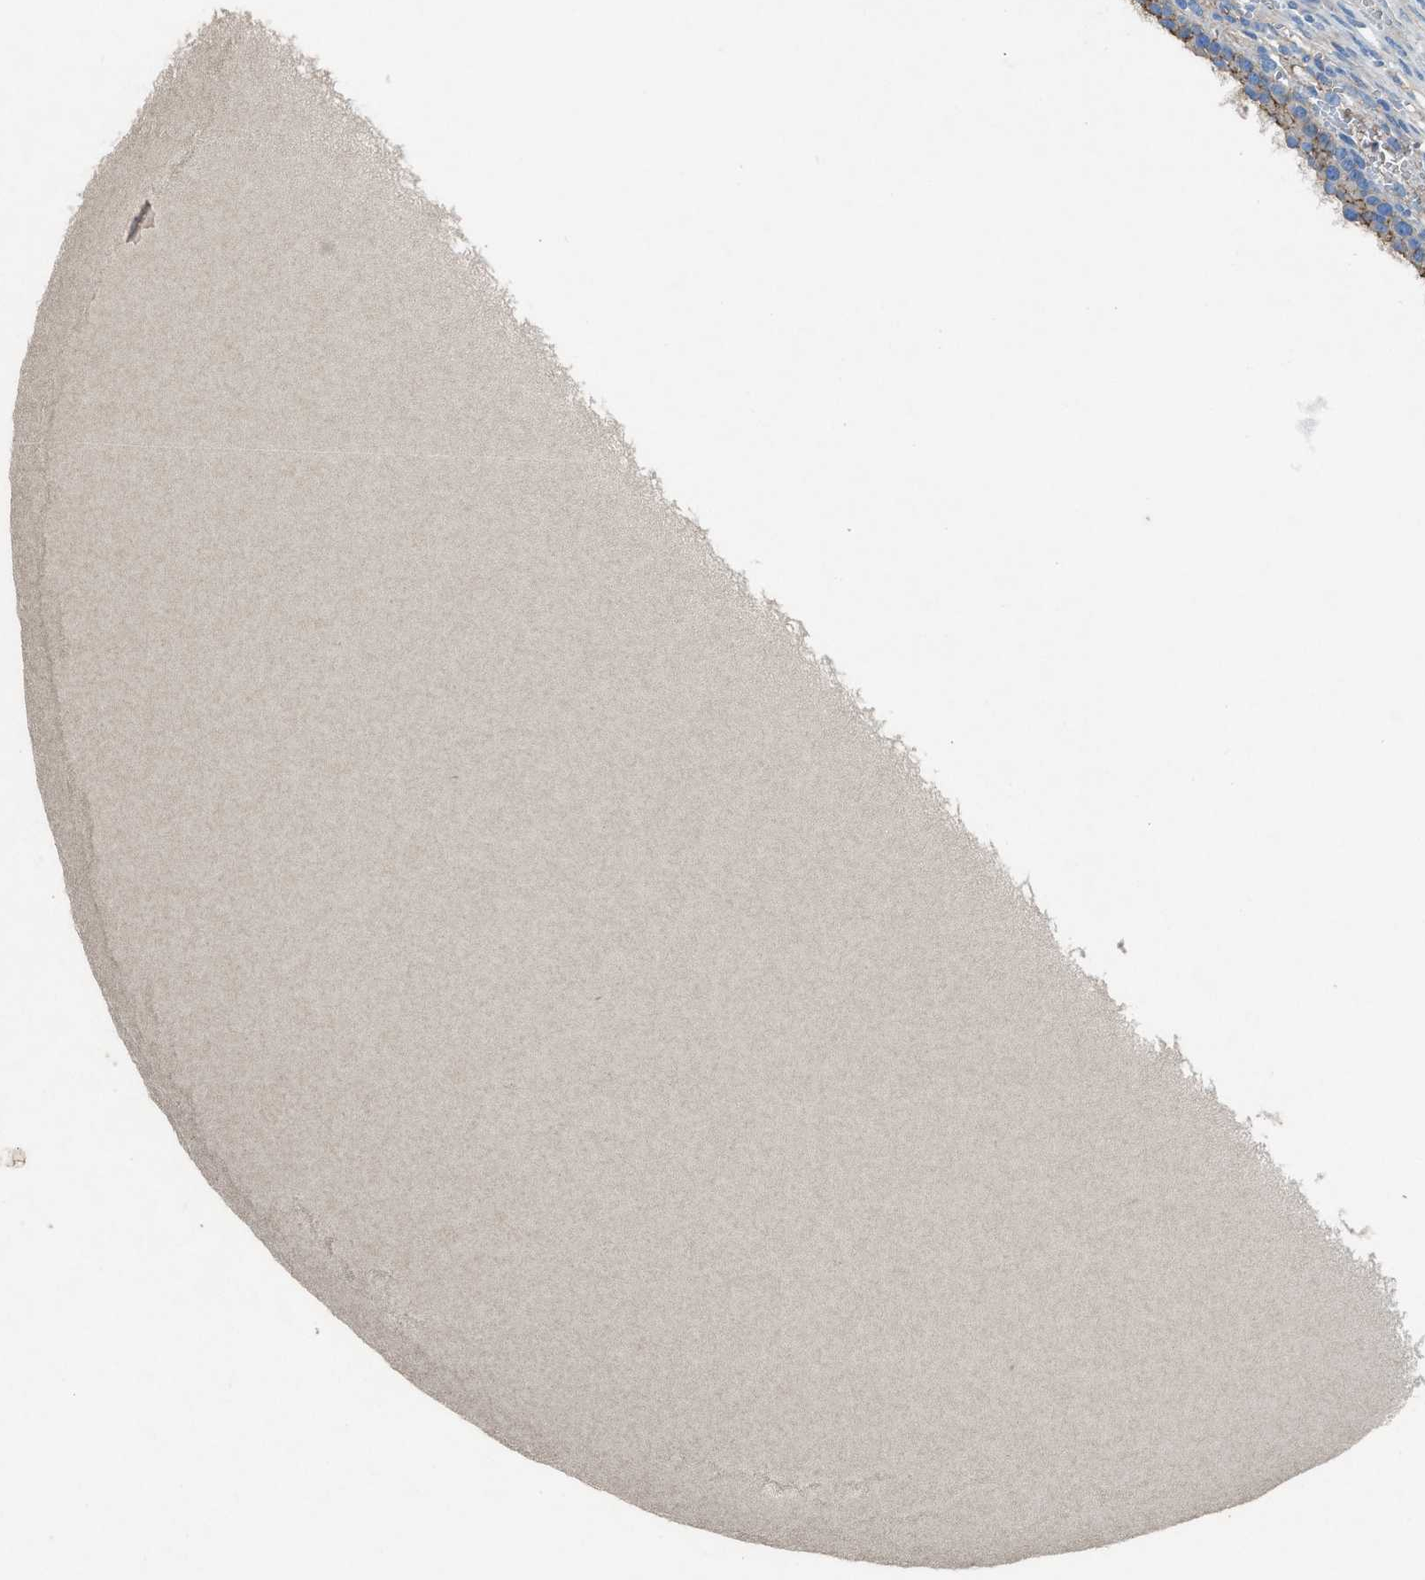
{"staining": {"intensity": "weak", "quantity": "<25%", "location": "cytoplasmic/membranous"}, "tissue": "ovary", "cell_type": "Ovarian stroma cells", "image_type": "normal", "snomed": [{"axis": "morphology", "description": "Normal tissue, NOS"}, {"axis": "topography", "description": "Ovary"}], "caption": "IHC micrograph of benign human ovary stained for a protein (brown), which displays no expression in ovarian stroma cells.", "gene": "PTGFRN", "patient": {"sex": "female", "age": 33}}